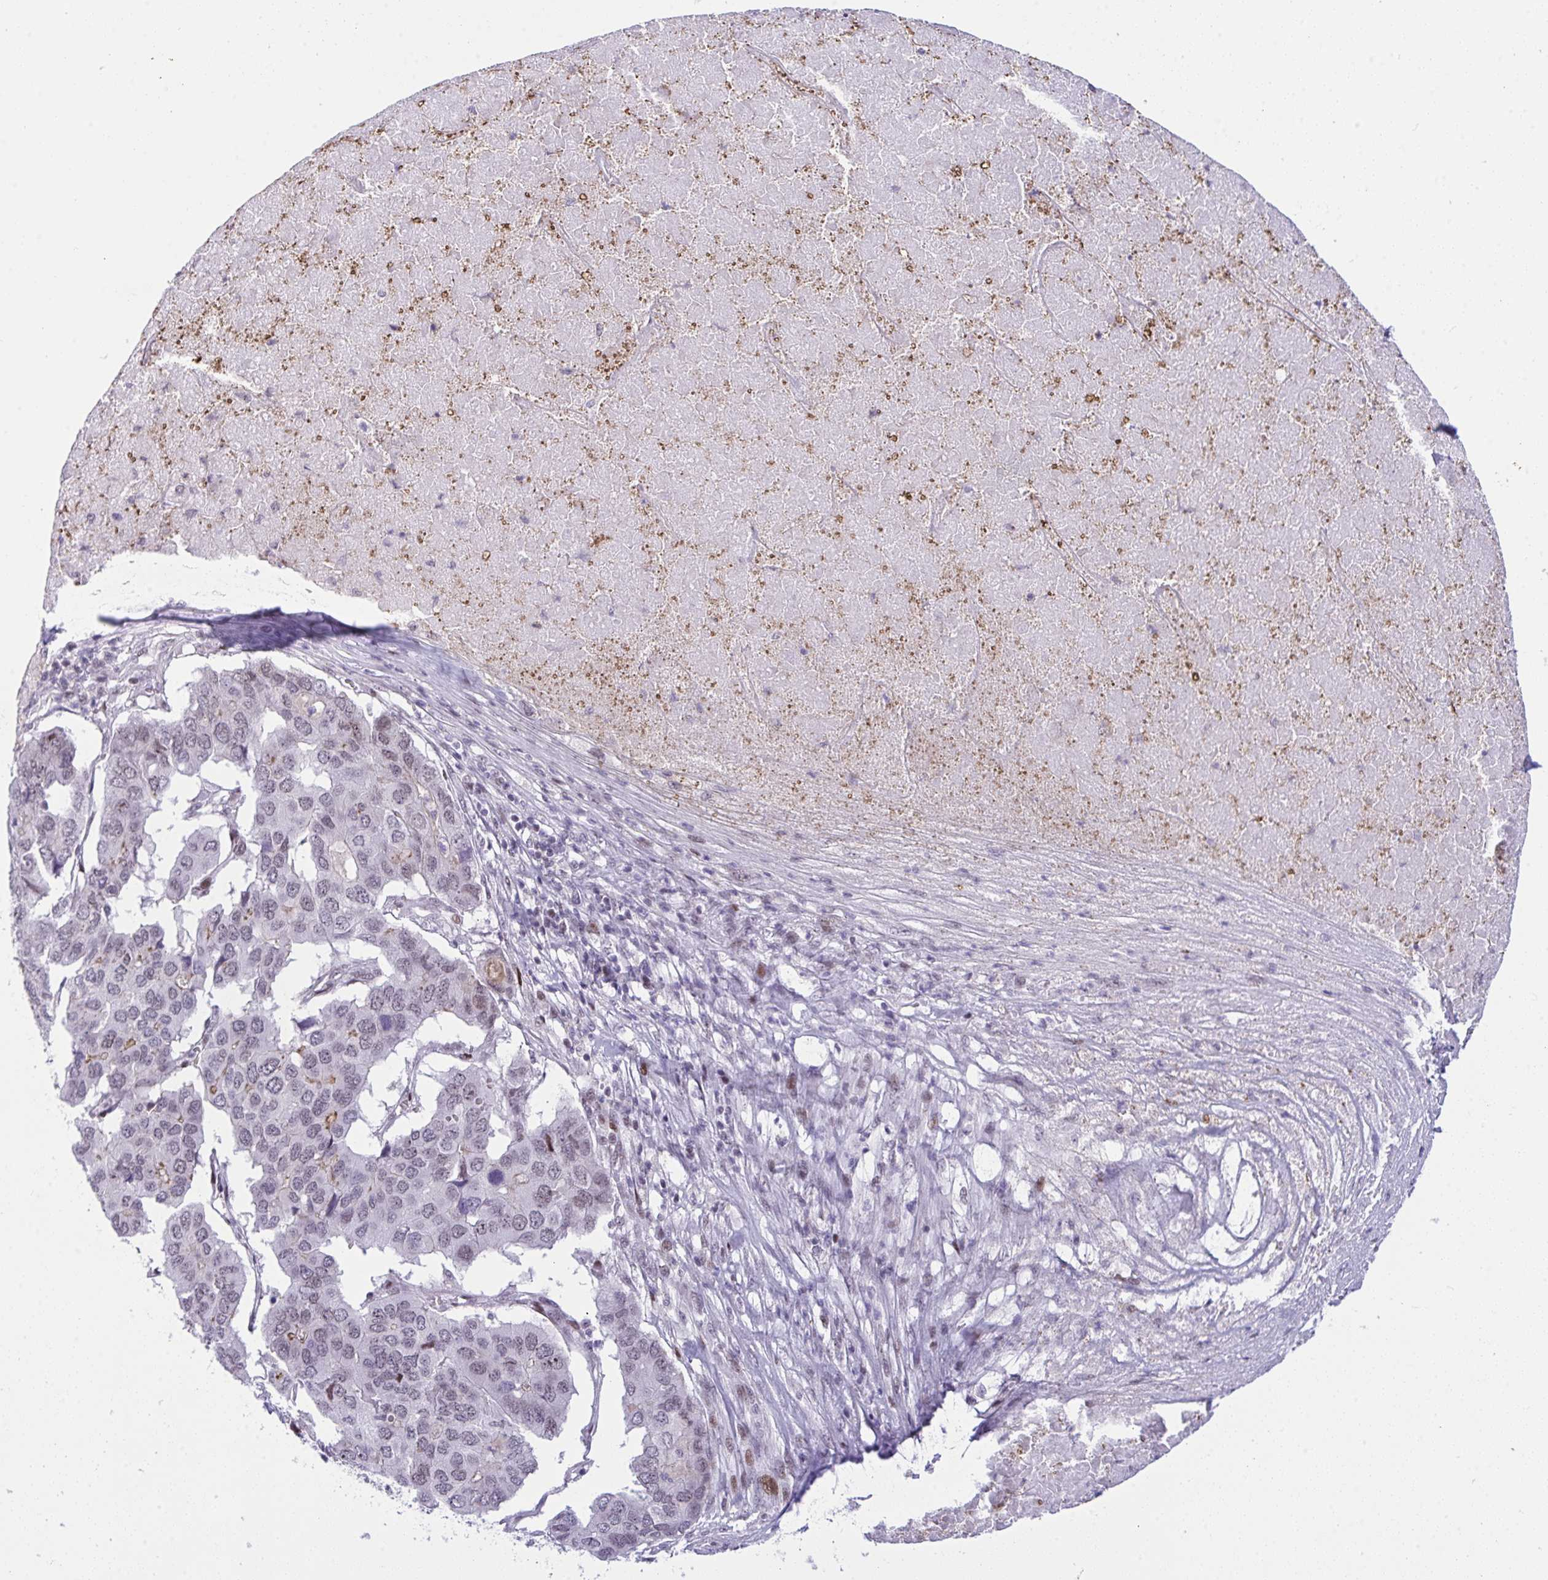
{"staining": {"intensity": "weak", "quantity": "<25%", "location": "nuclear"}, "tissue": "pancreatic cancer", "cell_type": "Tumor cells", "image_type": "cancer", "snomed": [{"axis": "morphology", "description": "Adenocarcinoma, NOS"}, {"axis": "topography", "description": "Pancreas"}], "caption": "High power microscopy image of an immunohistochemistry micrograph of pancreatic adenocarcinoma, revealing no significant positivity in tumor cells. The staining was performed using DAB to visualize the protein expression in brown, while the nuclei were stained in blue with hematoxylin (Magnification: 20x).", "gene": "ZFHX3", "patient": {"sex": "male", "age": 50}}